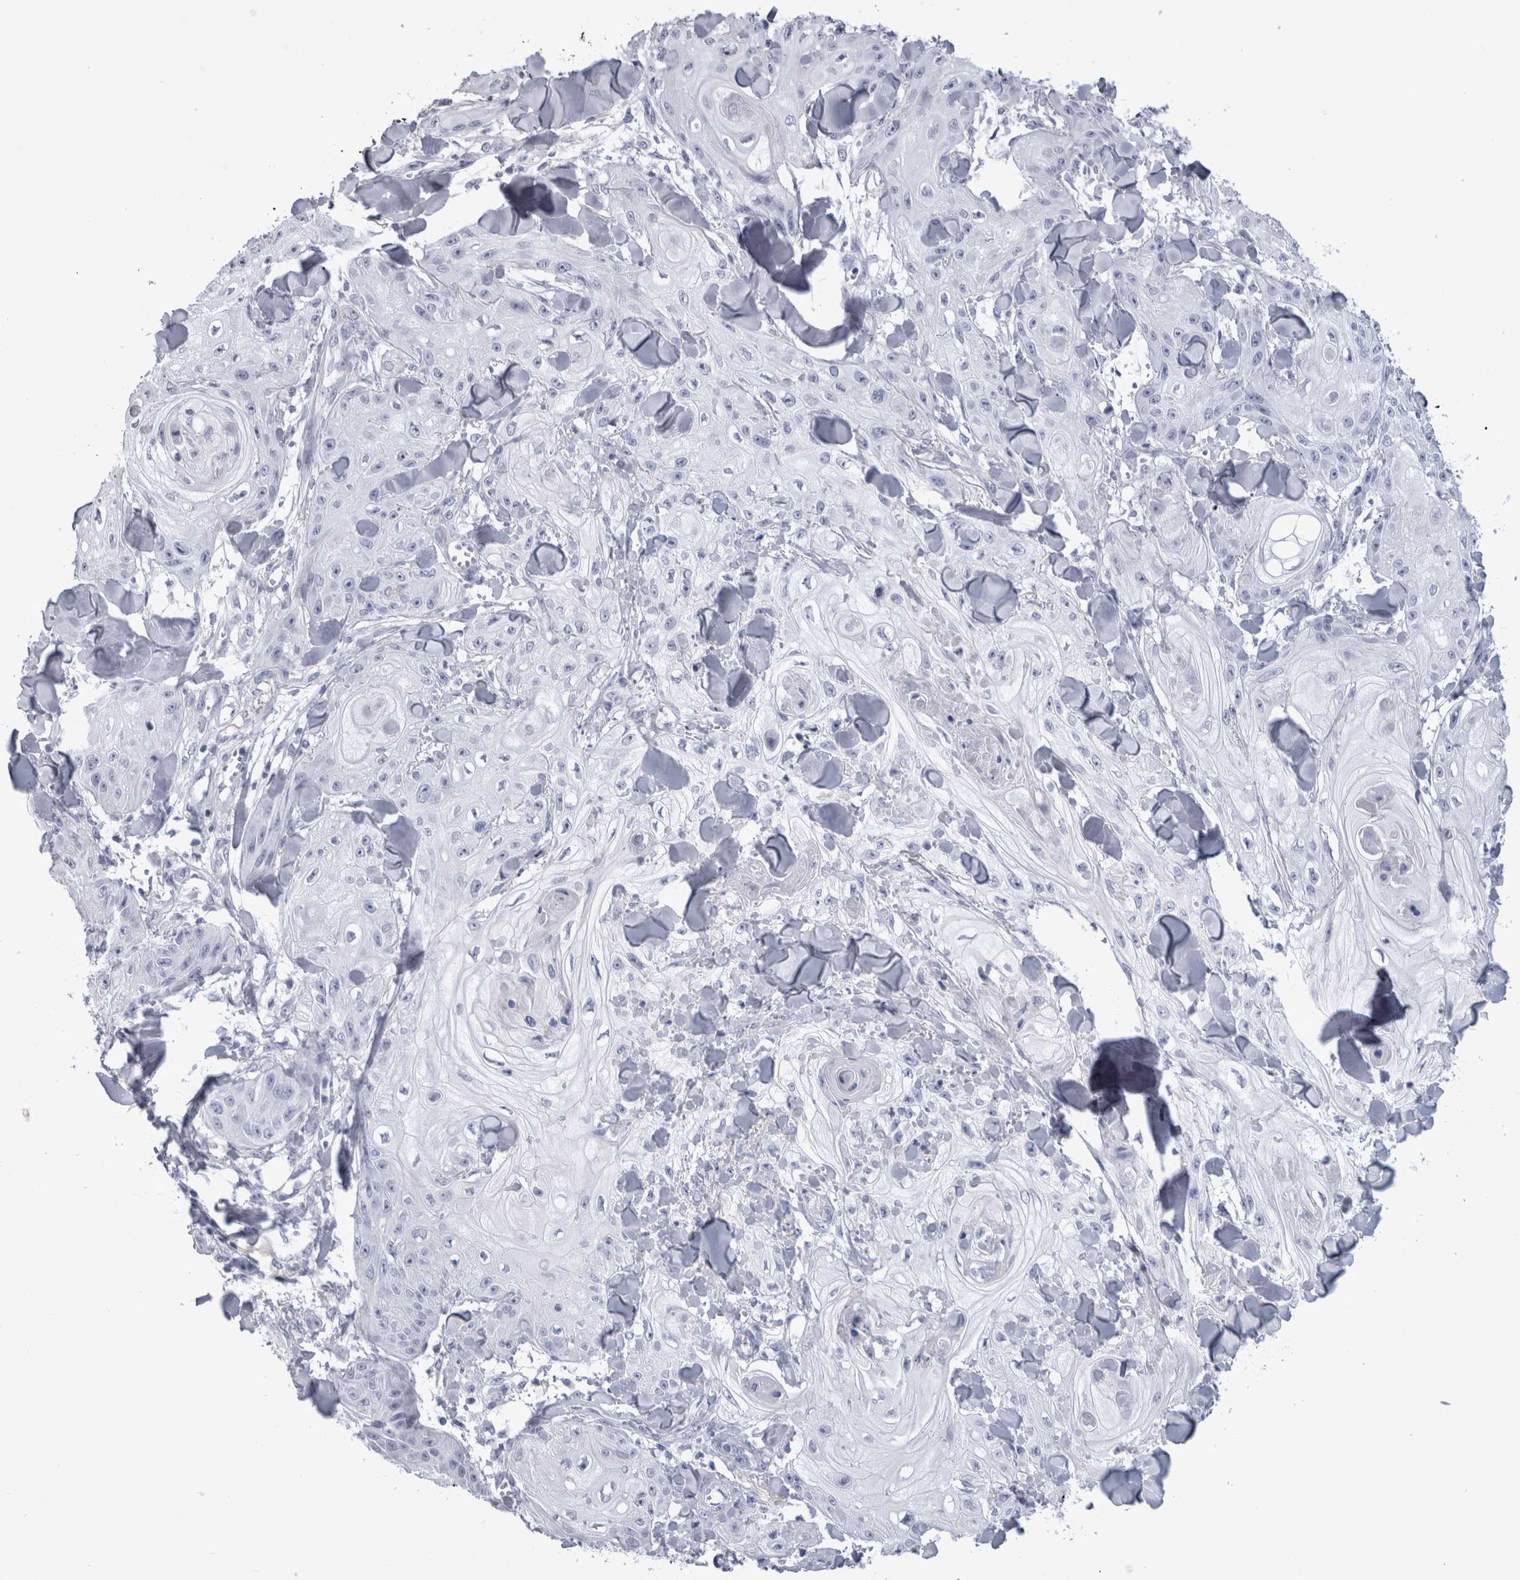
{"staining": {"intensity": "negative", "quantity": "none", "location": "none"}, "tissue": "skin cancer", "cell_type": "Tumor cells", "image_type": "cancer", "snomed": [{"axis": "morphology", "description": "Squamous cell carcinoma, NOS"}, {"axis": "topography", "description": "Skin"}], "caption": "IHC histopathology image of neoplastic tissue: human skin cancer (squamous cell carcinoma) stained with DAB exhibits no significant protein staining in tumor cells.", "gene": "PAX5", "patient": {"sex": "male", "age": 74}}